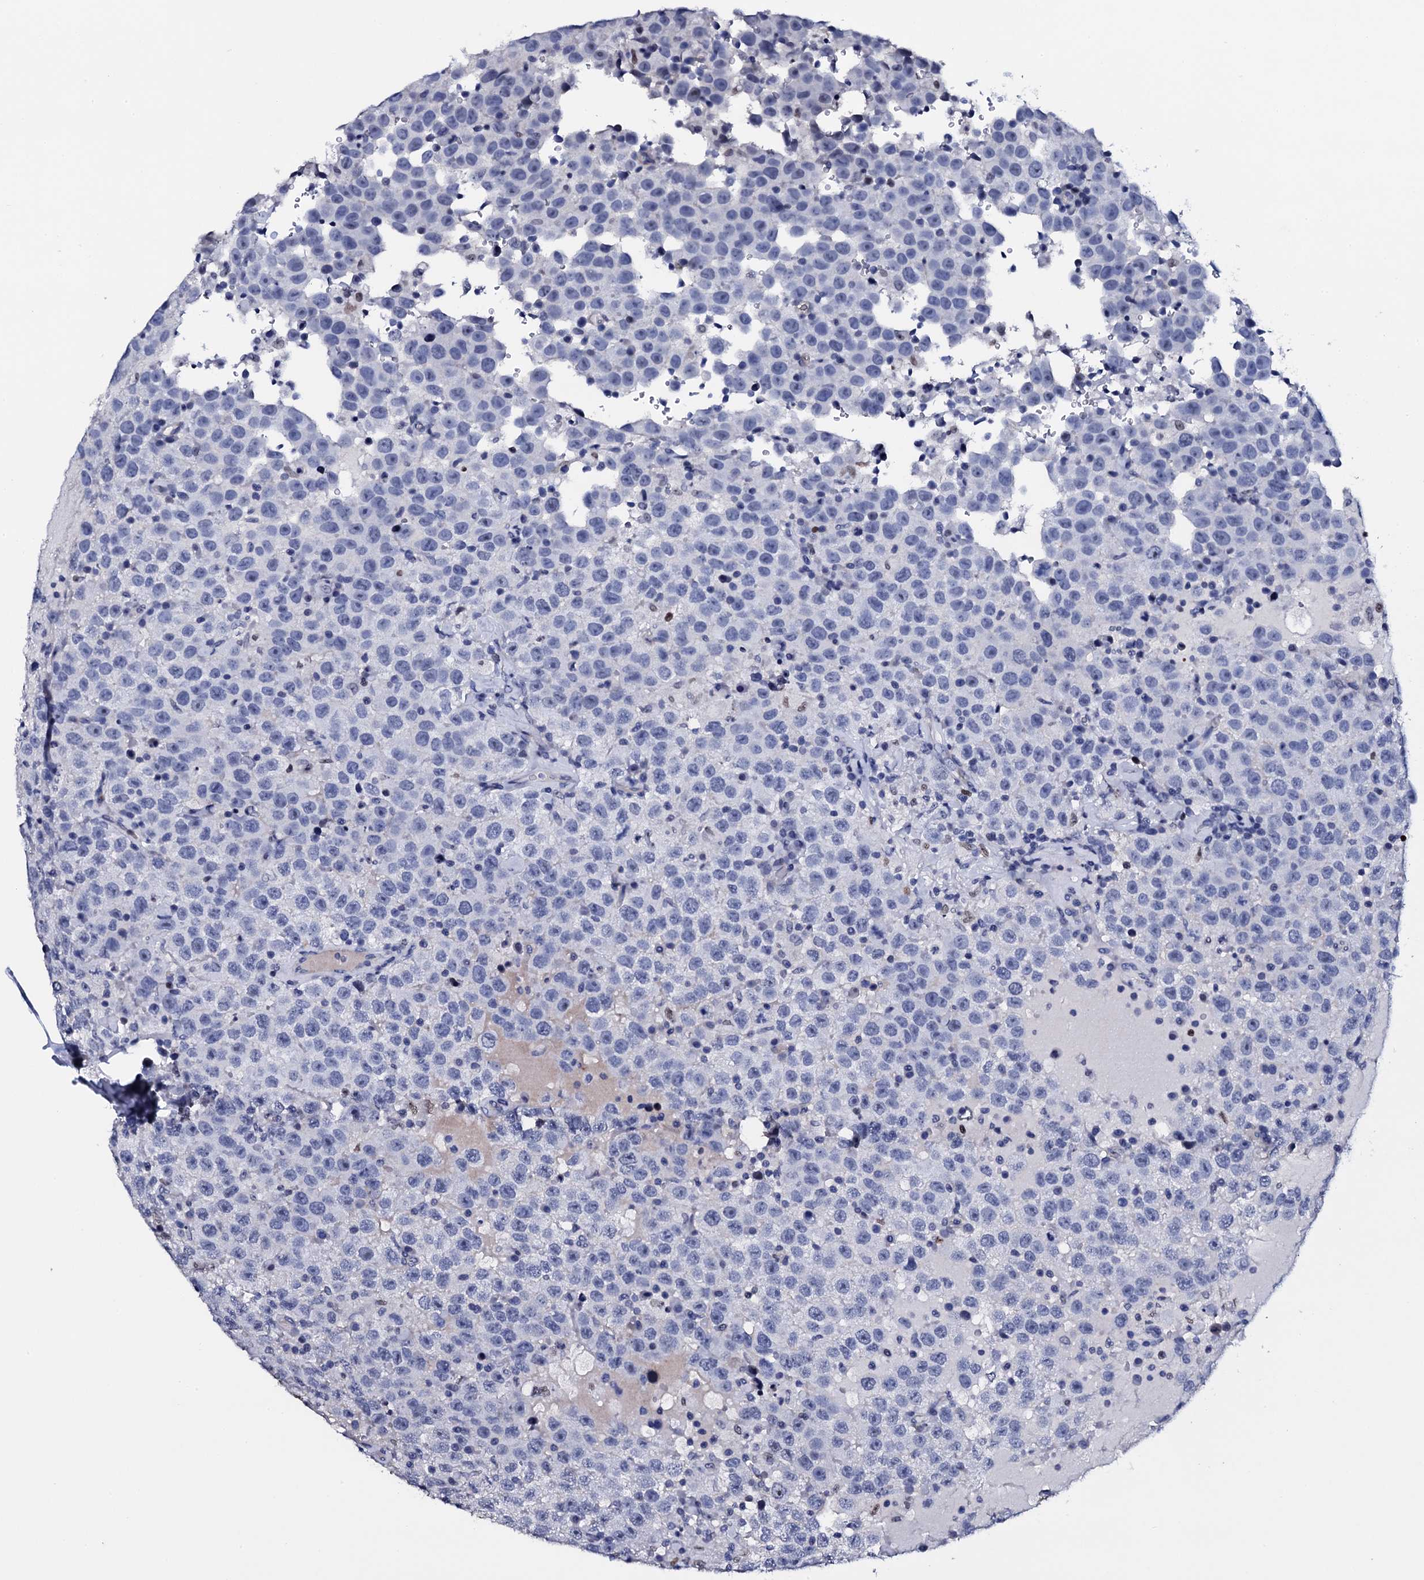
{"staining": {"intensity": "negative", "quantity": "none", "location": "none"}, "tissue": "testis cancer", "cell_type": "Tumor cells", "image_type": "cancer", "snomed": [{"axis": "morphology", "description": "Seminoma, NOS"}, {"axis": "topography", "description": "Testis"}], "caption": "IHC image of testis seminoma stained for a protein (brown), which displays no expression in tumor cells.", "gene": "NPM2", "patient": {"sex": "male", "age": 41}}